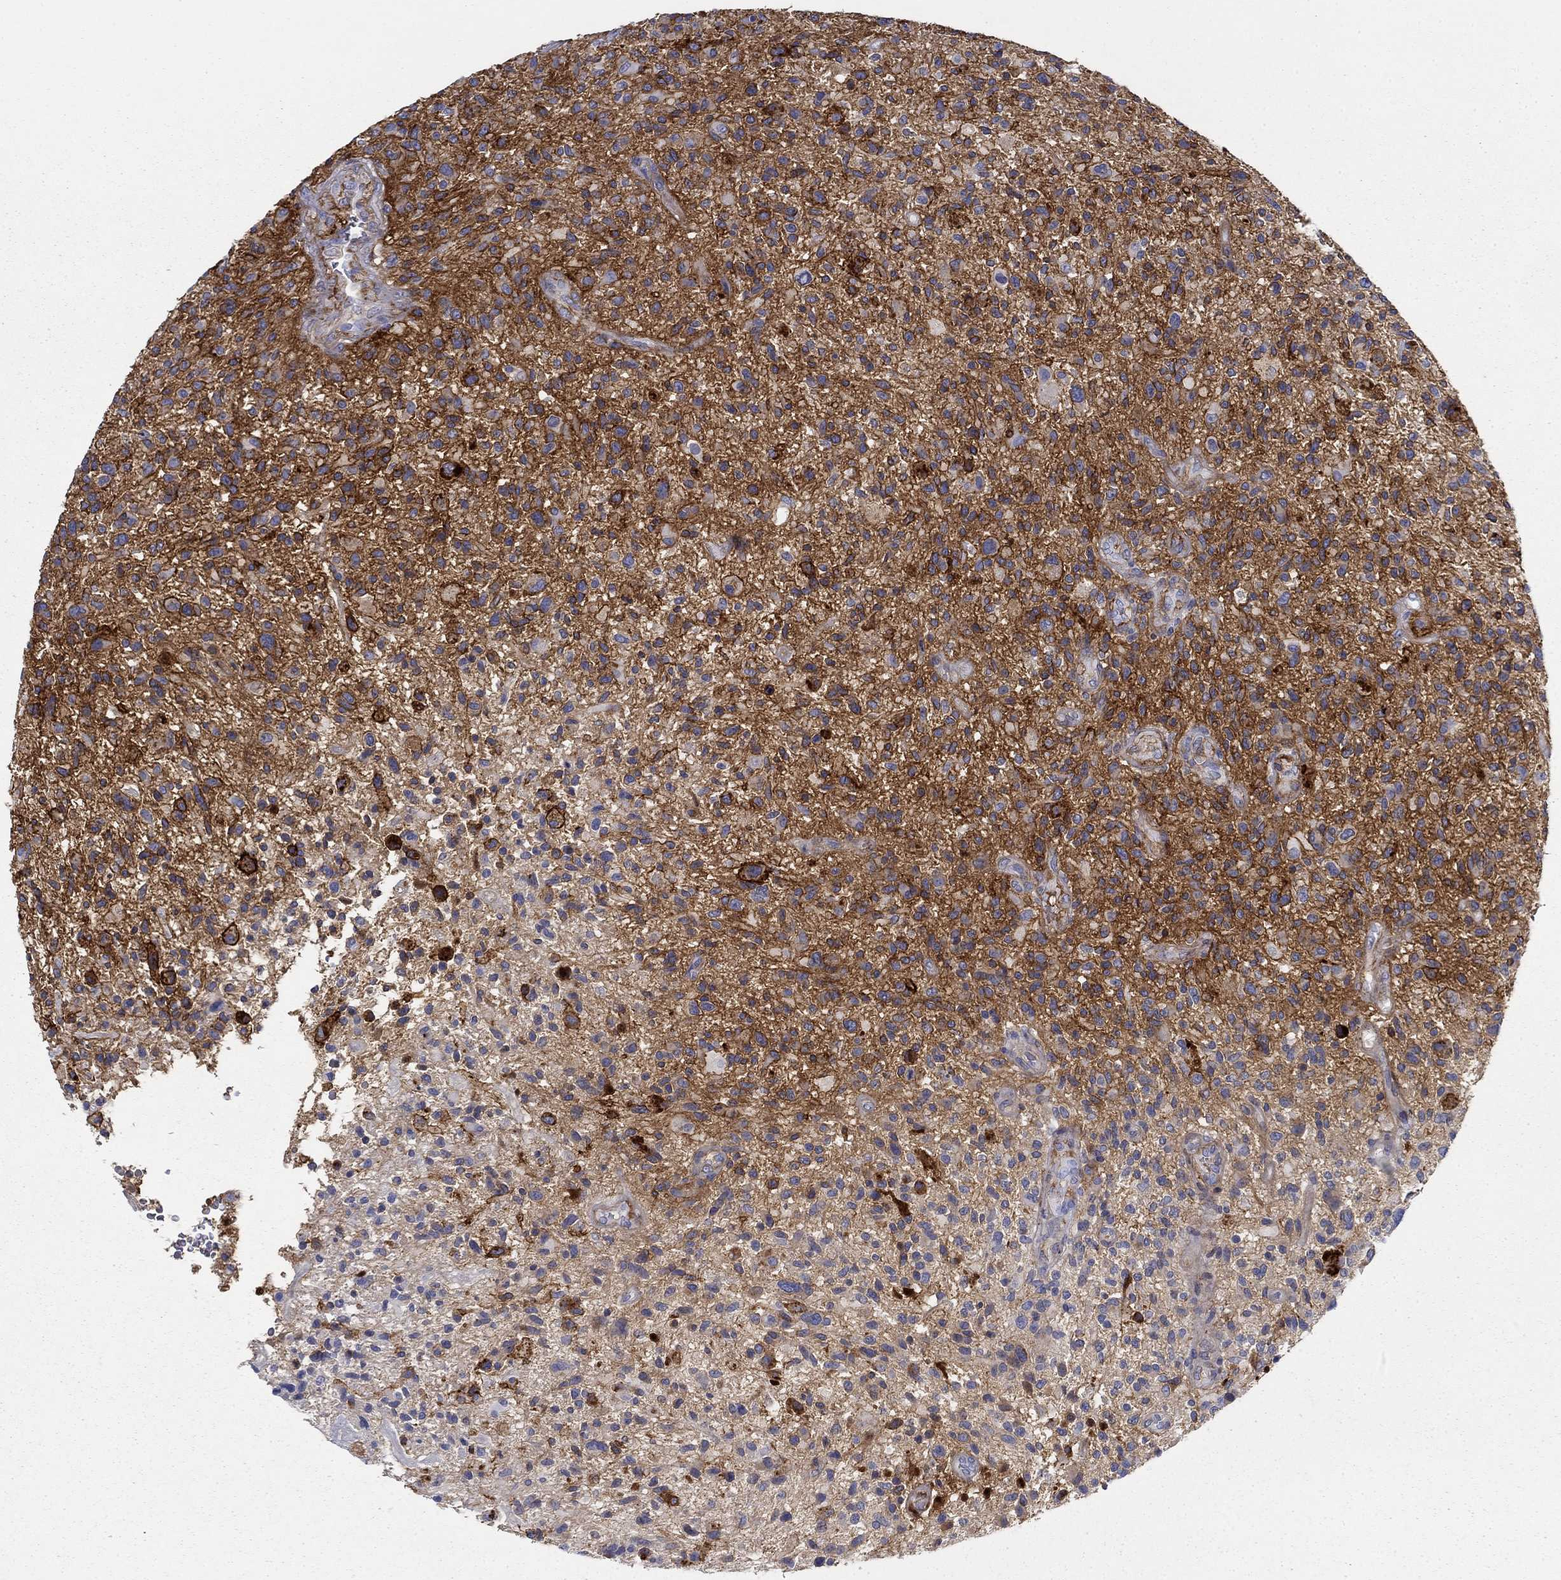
{"staining": {"intensity": "strong", "quantity": ">75%", "location": "cytoplasmic/membranous"}, "tissue": "glioma", "cell_type": "Tumor cells", "image_type": "cancer", "snomed": [{"axis": "morphology", "description": "Glioma, malignant, High grade"}, {"axis": "topography", "description": "Brain"}], "caption": "There is high levels of strong cytoplasmic/membranous staining in tumor cells of malignant glioma (high-grade), as demonstrated by immunohistochemical staining (brown color).", "gene": "GPC1", "patient": {"sex": "male", "age": 47}}